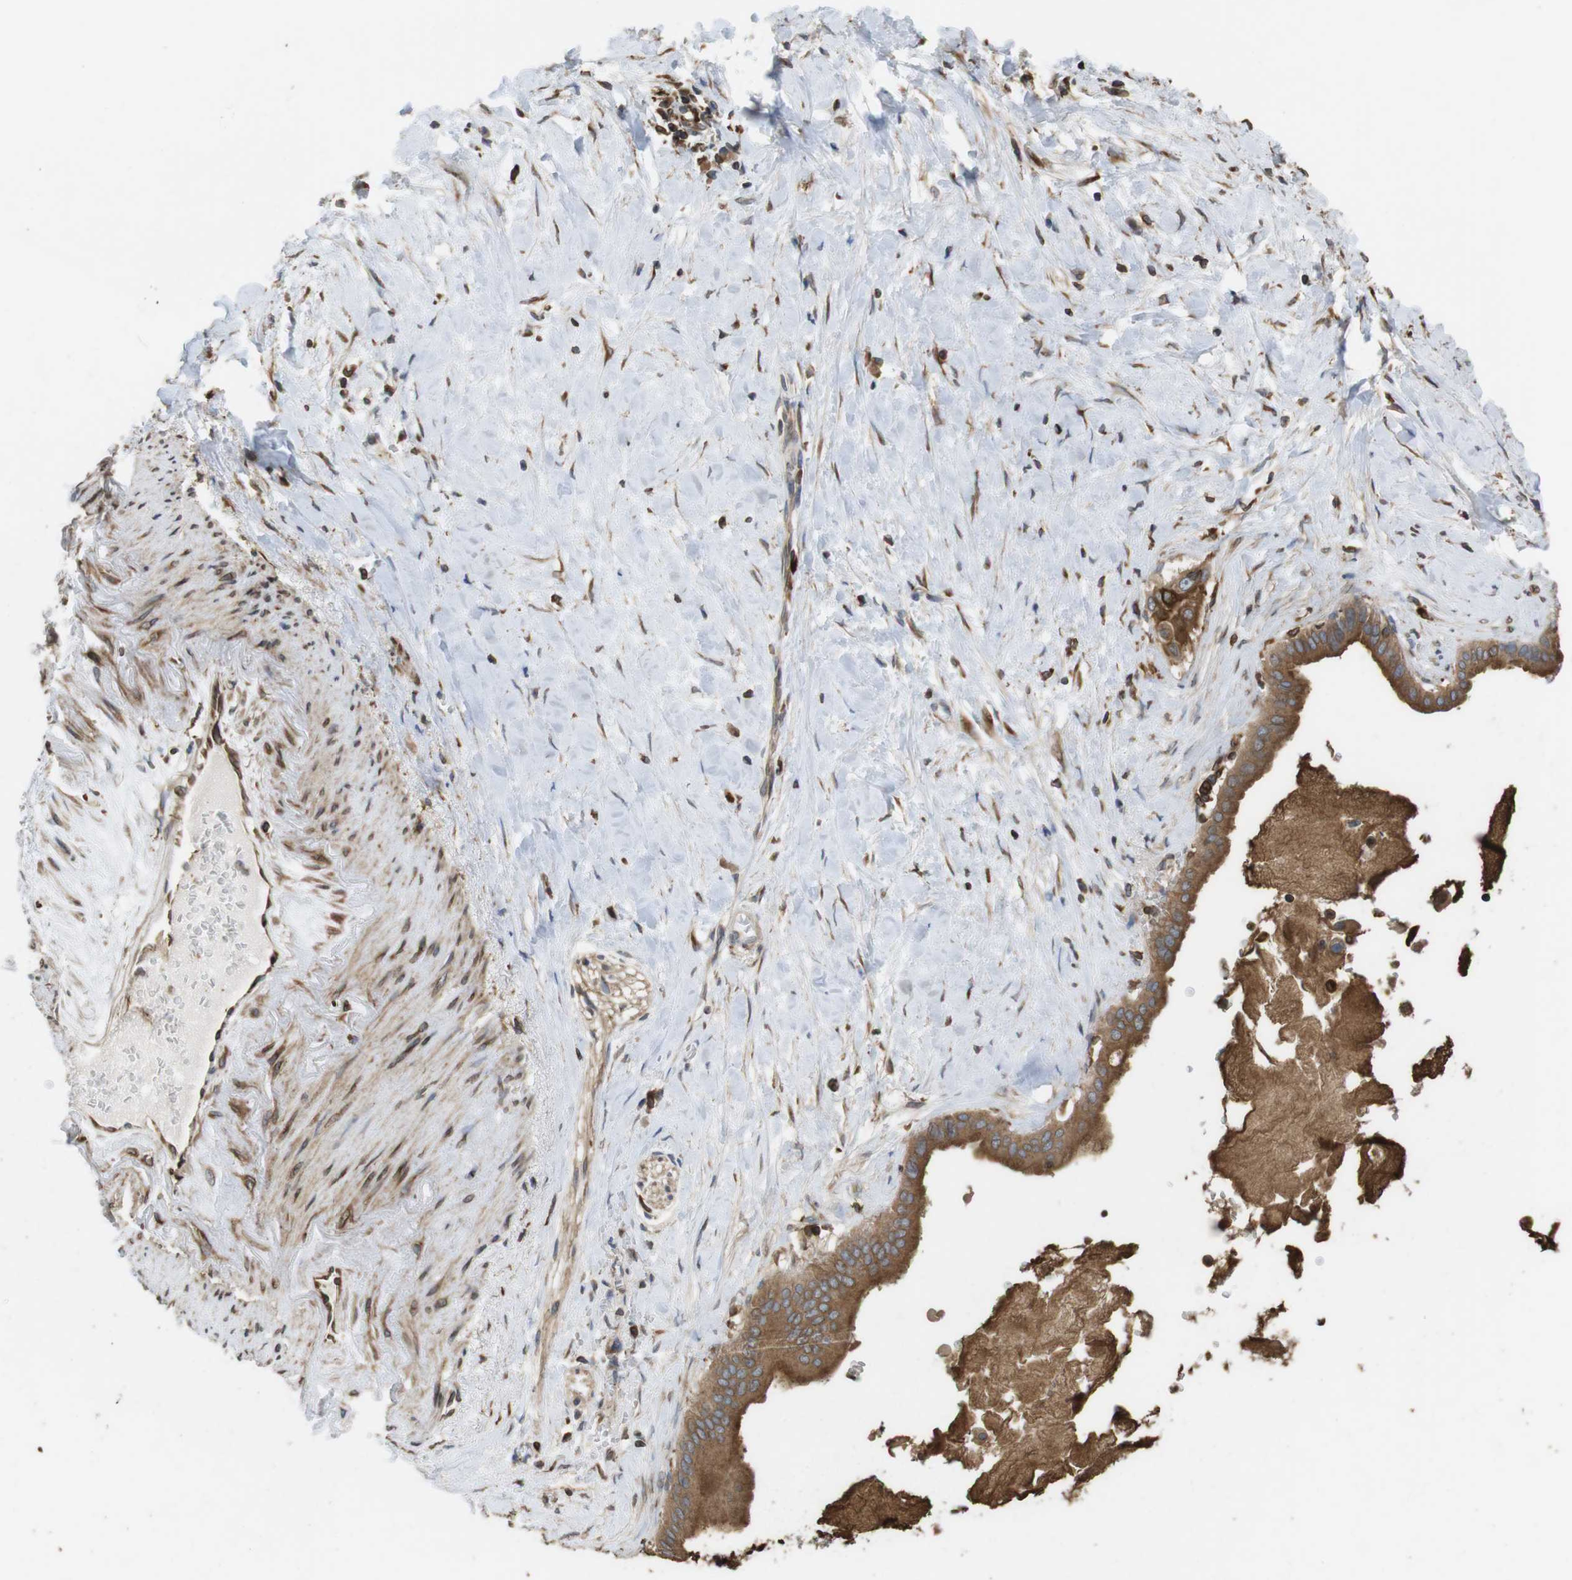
{"staining": {"intensity": "strong", "quantity": ">75%", "location": "cytoplasmic/membranous"}, "tissue": "pancreatic cancer", "cell_type": "Tumor cells", "image_type": "cancer", "snomed": [{"axis": "morphology", "description": "Adenocarcinoma, NOS"}, {"axis": "topography", "description": "Pancreas"}], "caption": "Immunohistochemical staining of human pancreatic cancer displays high levels of strong cytoplasmic/membranous positivity in approximately >75% of tumor cells.", "gene": "ARL6IP5", "patient": {"sex": "male", "age": 55}}